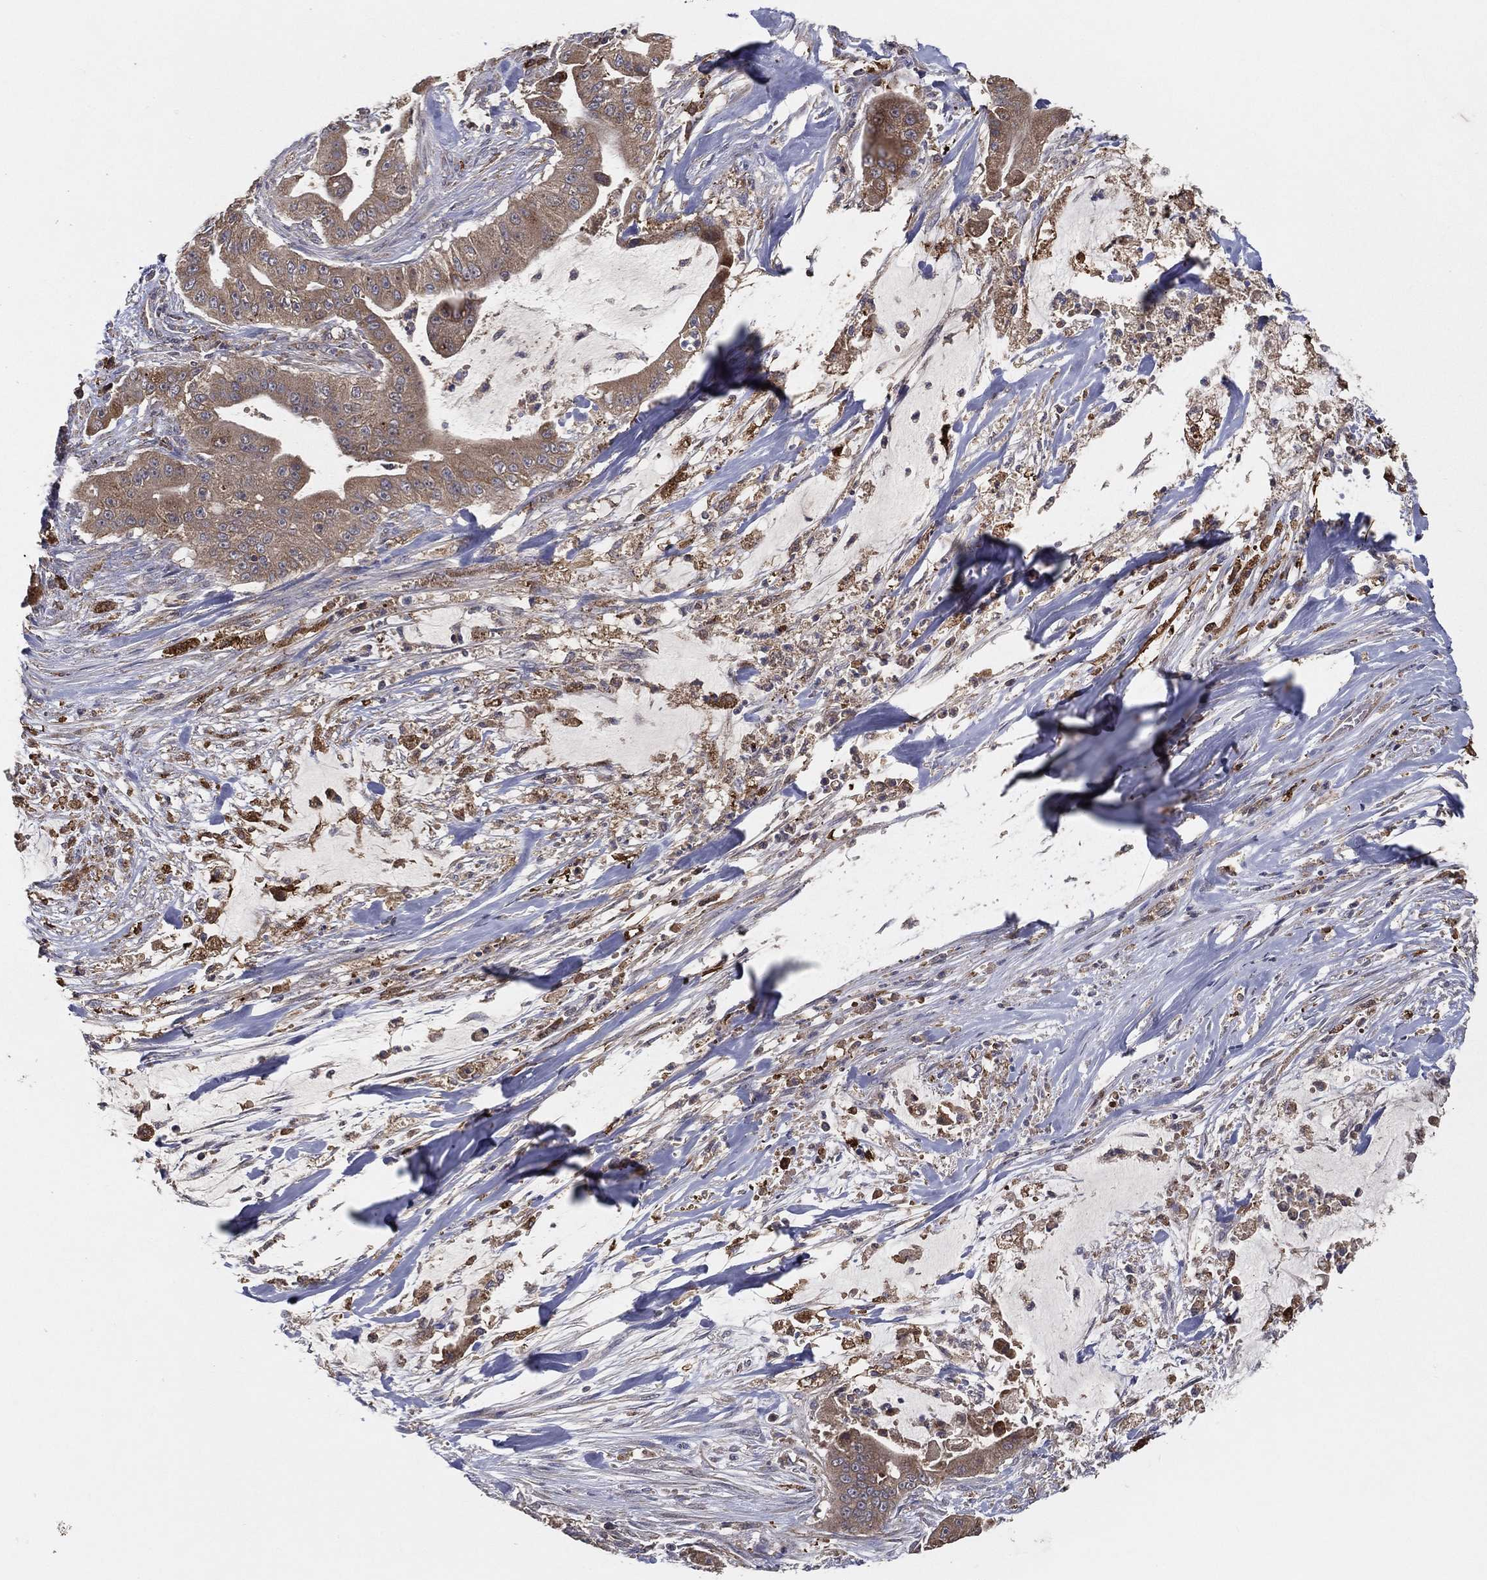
{"staining": {"intensity": "moderate", "quantity": ">75%", "location": "cytoplasmic/membranous"}, "tissue": "pancreatic cancer", "cell_type": "Tumor cells", "image_type": "cancer", "snomed": [{"axis": "morphology", "description": "Normal tissue, NOS"}, {"axis": "morphology", "description": "Inflammation, NOS"}, {"axis": "morphology", "description": "Adenocarcinoma, NOS"}, {"axis": "topography", "description": "Pancreas"}], "caption": "The immunohistochemical stain shows moderate cytoplasmic/membranous positivity in tumor cells of pancreatic cancer (adenocarcinoma) tissue.", "gene": "MT-ND1", "patient": {"sex": "male", "age": 57}}